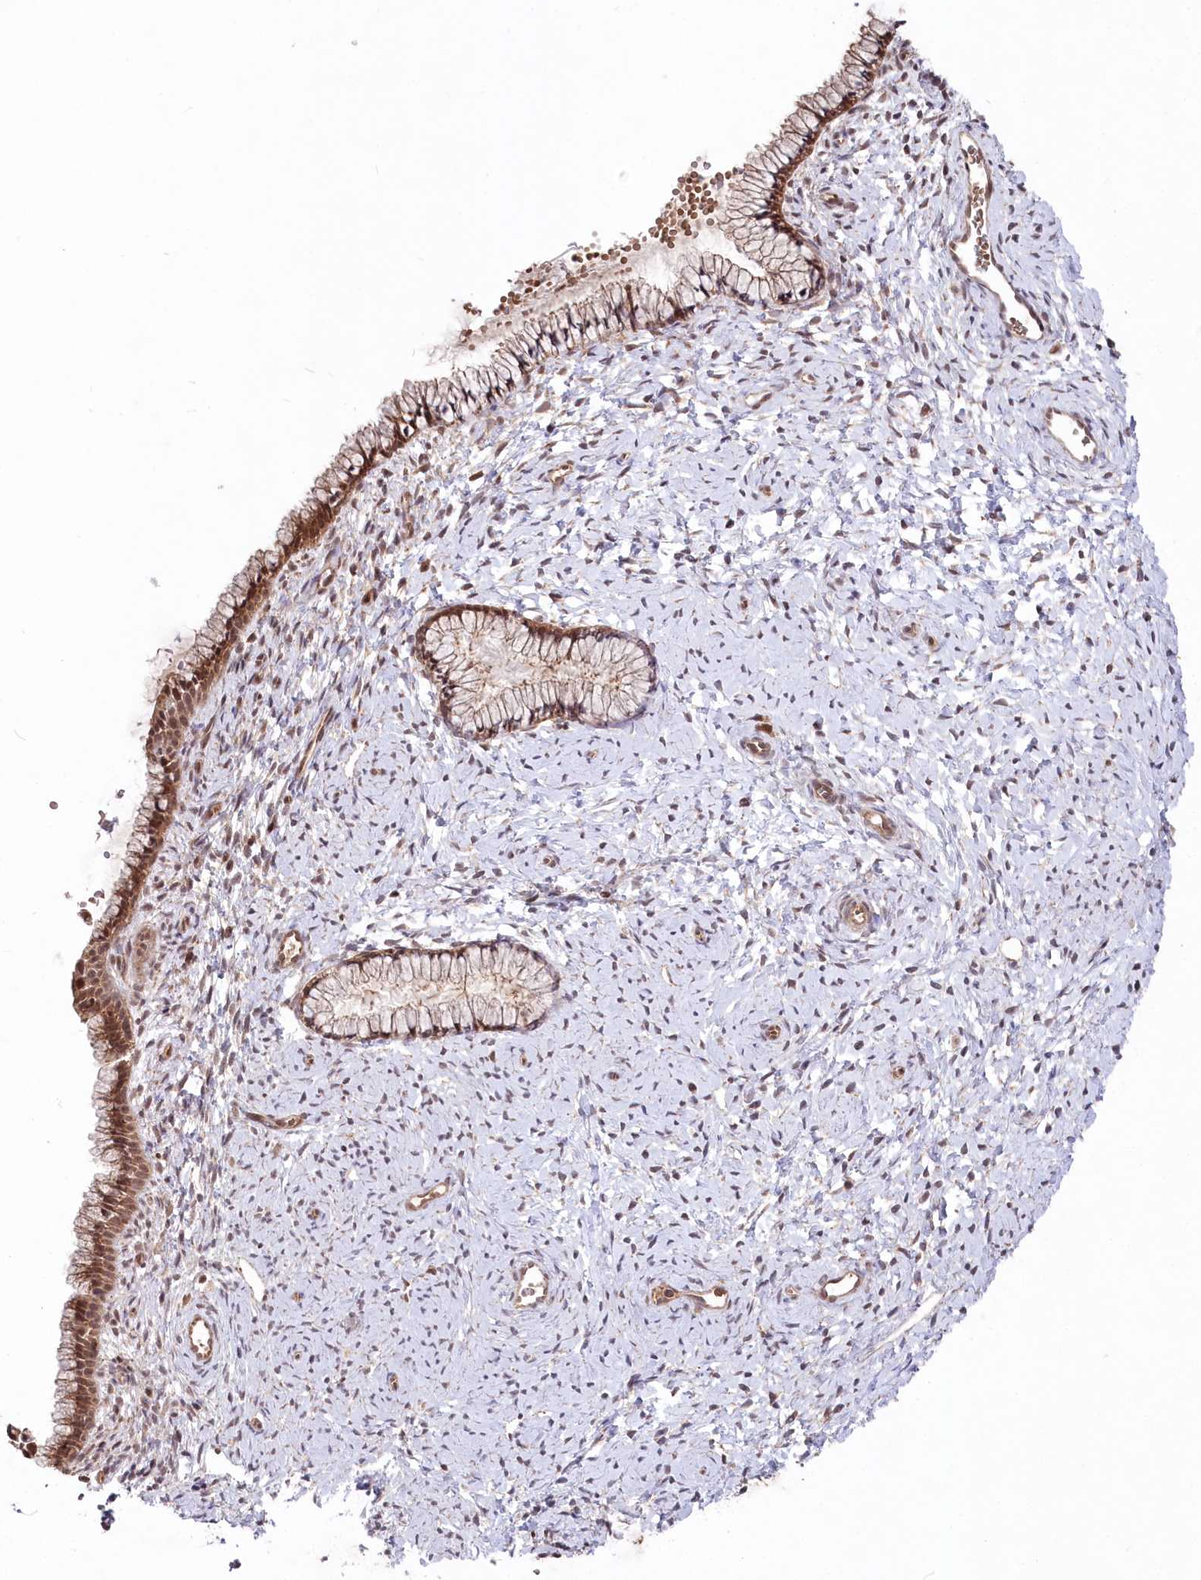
{"staining": {"intensity": "moderate", "quantity": "25%-75%", "location": "cytoplasmic/membranous,nuclear"}, "tissue": "cervix", "cell_type": "Glandular cells", "image_type": "normal", "snomed": [{"axis": "morphology", "description": "Normal tissue, NOS"}, {"axis": "topography", "description": "Cervix"}], "caption": "Immunohistochemistry histopathology image of normal human cervix stained for a protein (brown), which reveals medium levels of moderate cytoplasmic/membranous,nuclear expression in approximately 25%-75% of glandular cells.", "gene": "PSMA1", "patient": {"sex": "female", "age": 33}}